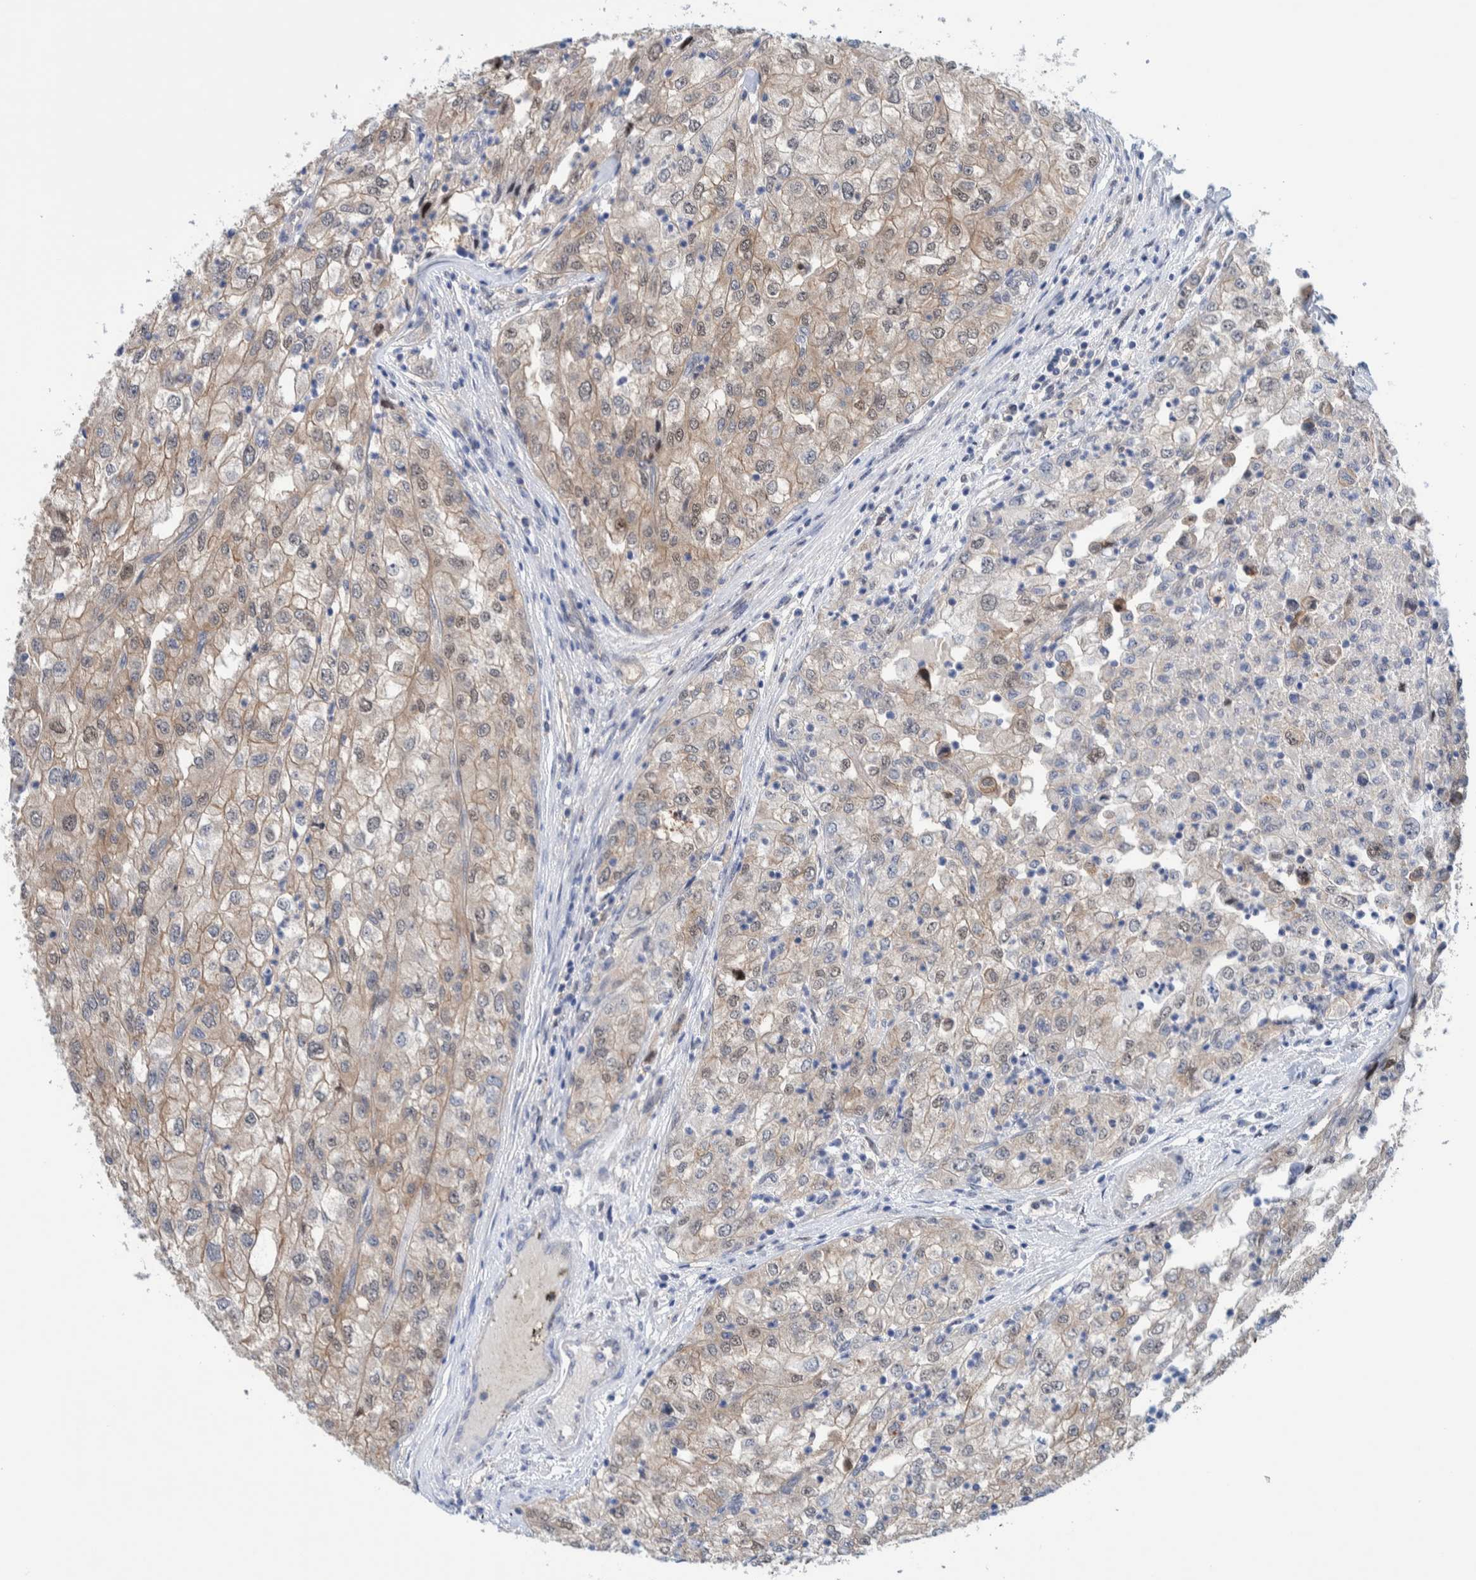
{"staining": {"intensity": "moderate", "quantity": "25%-75%", "location": "cytoplasmic/membranous,nuclear"}, "tissue": "renal cancer", "cell_type": "Tumor cells", "image_type": "cancer", "snomed": [{"axis": "morphology", "description": "Adenocarcinoma, NOS"}, {"axis": "topography", "description": "Kidney"}], "caption": "Protein analysis of renal cancer tissue displays moderate cytoplasmic/membranous and nuclear positivity in approximately 25%-75% of tumor cells. Nuclei are stained in blue.", "gene": "PFAS", "patient": {"sex": "female", "age": 54}}